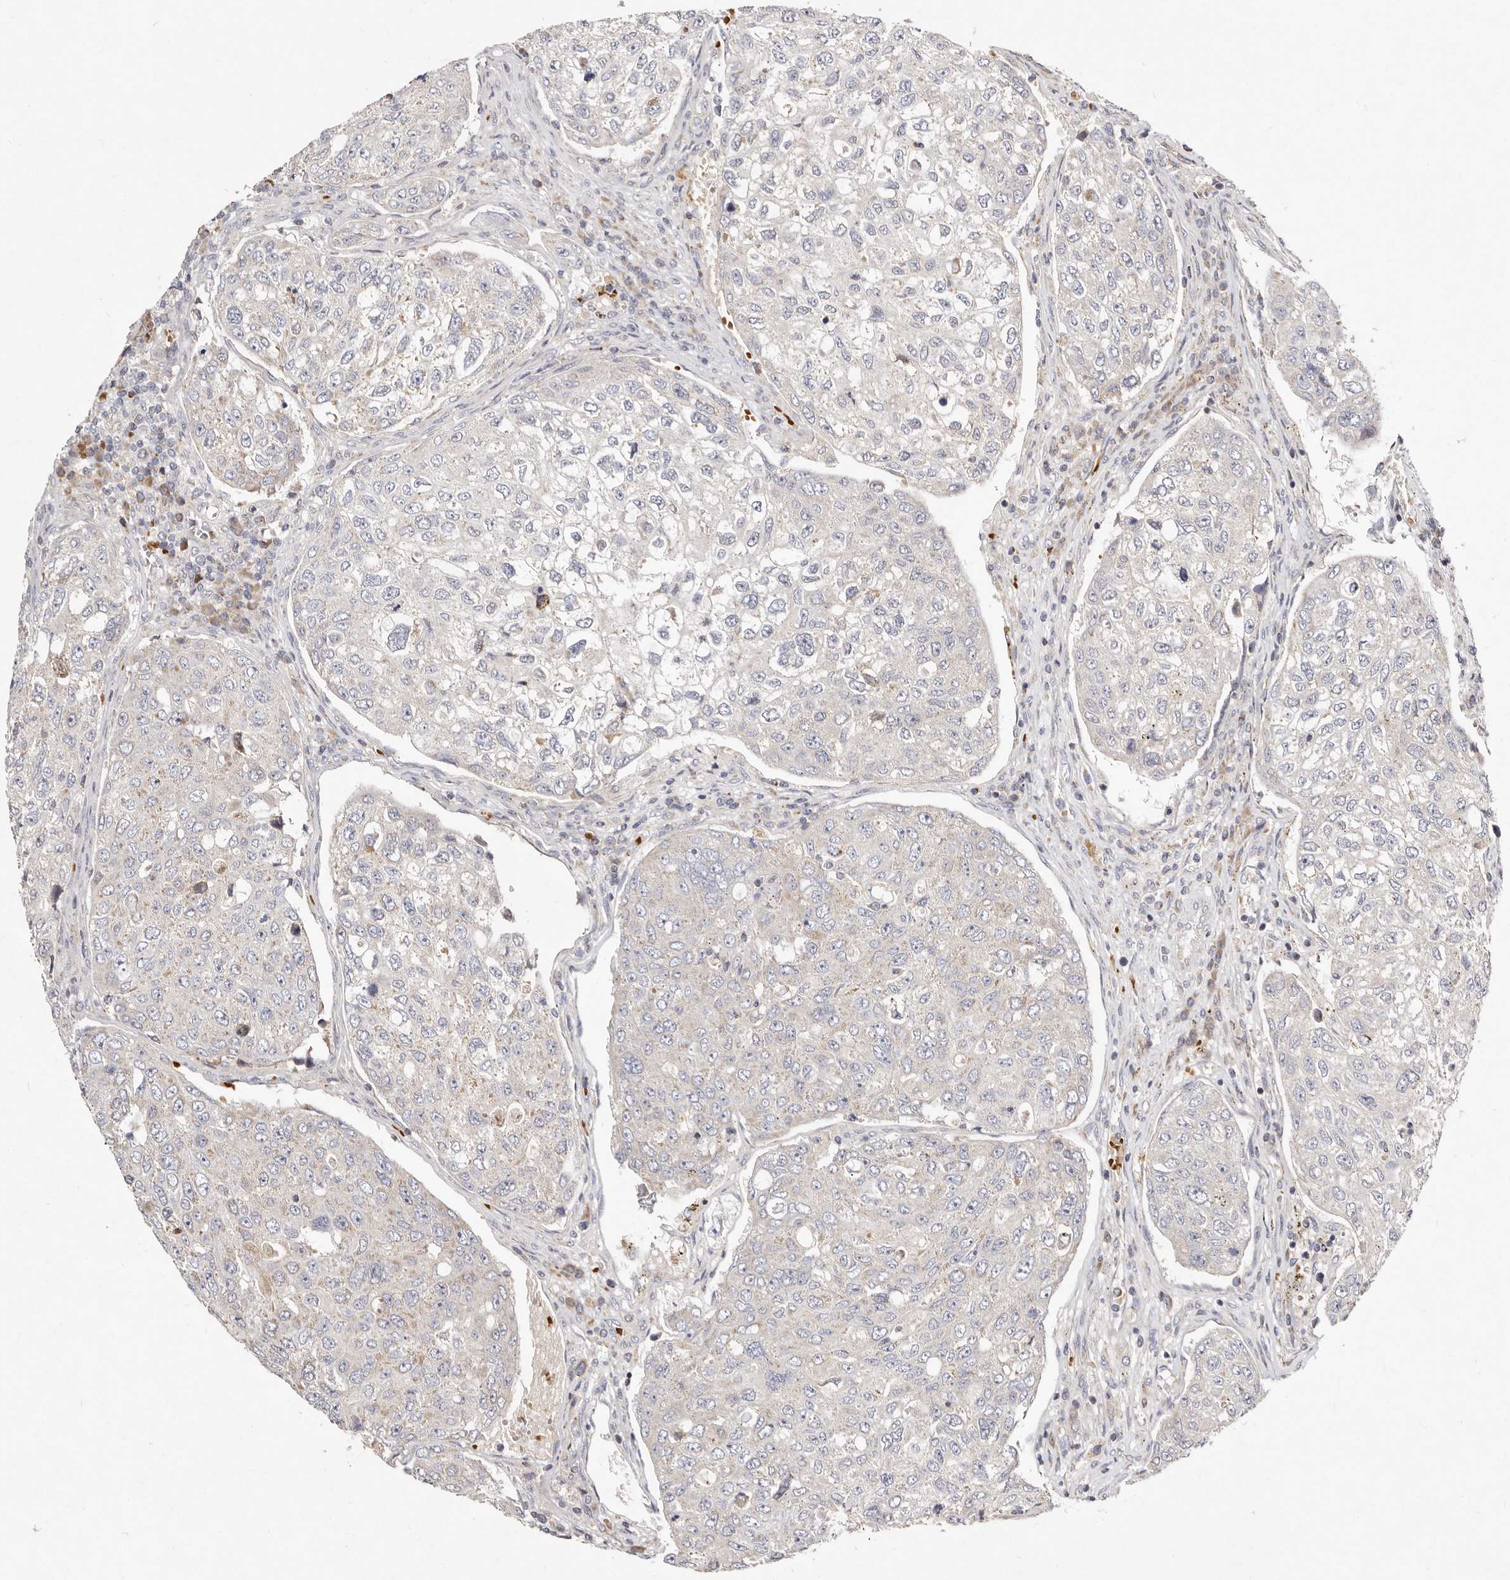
{"staining": {"intensity": "negative", "quantity": "none", "location": "none"}, "tissue": "urothelial cancer", "cell_type": "Tumor cells", "image_type": "cancer", "snomed": [{"axis": "morphology", "description": "Urothelial carcinoma, High grade"}, {"axis": "topography", "description": "Lymph node"}, {"axis": "topography", "description": "Urinary bladder"}], "caption": "Human urothelial carcinoma (high-grade) stained for a protein using immunohistochemistry exhibits no positivity in tumor cells.", "gene": "SLC25A20", "patient": {"sex": "male", "age": 51}}